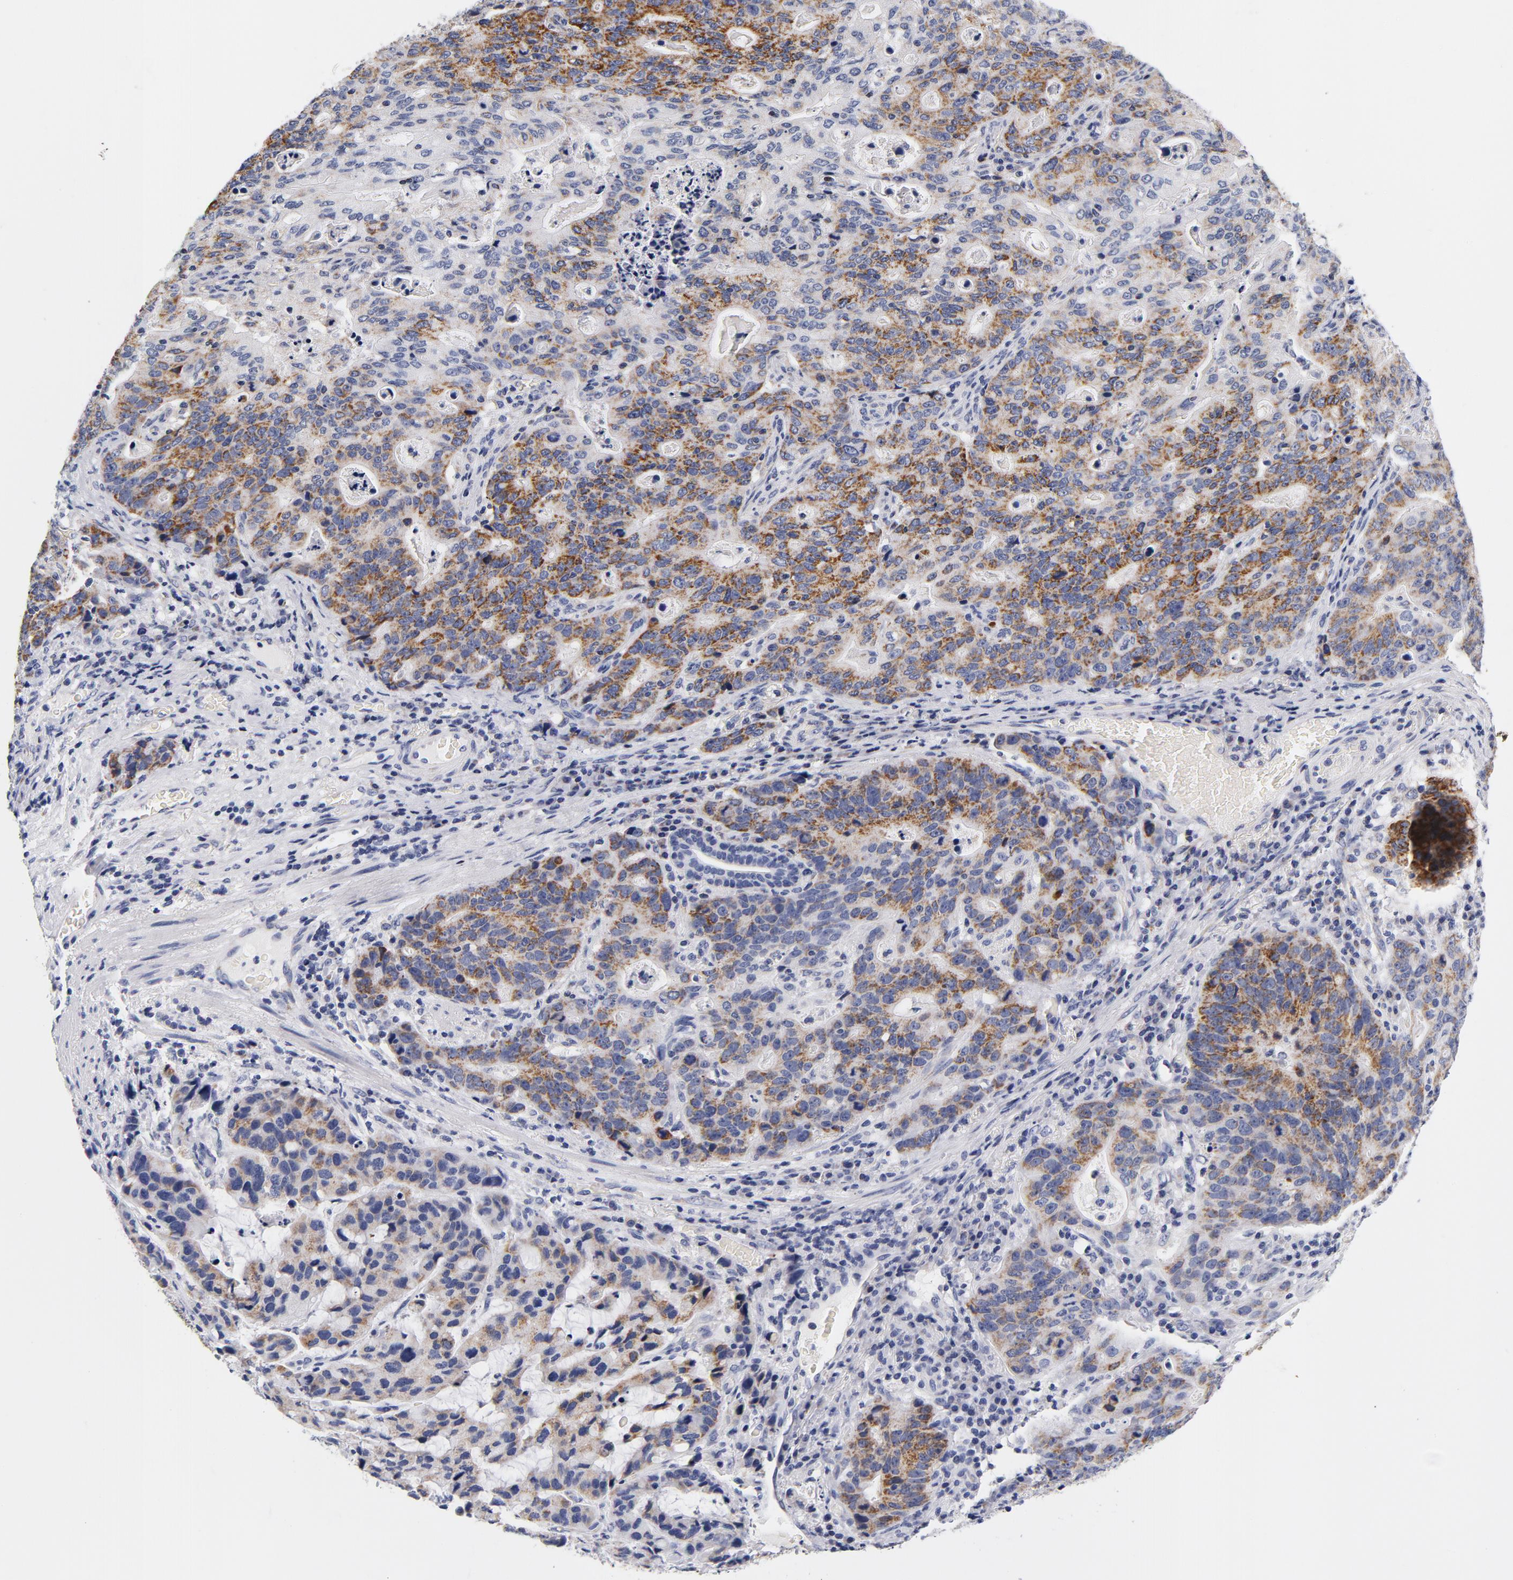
{"staining": {"intensity": "moderate", "quantity": ">75%", "location": "cytoplasmic/membranous"}, "tissue": "stomach cancer", "cell_type": "Tumor cells", "image_type": "cancer", "snomed": [{"axis": "morphology", "description": "Adenocarcinoma, NOS"}, {"axis": "topography", "description": "Esophagus"}, {"axis": "topography", "description": "Stomach"}], "caption": "IHC of adenocarcinoma (stomach) shows medium levels of moderate cytoplasmic/membranous positivity in approximately >75% of tumor cells.", "gene": "ECHS1", "patient": {"sex": "male", "age": 74}}